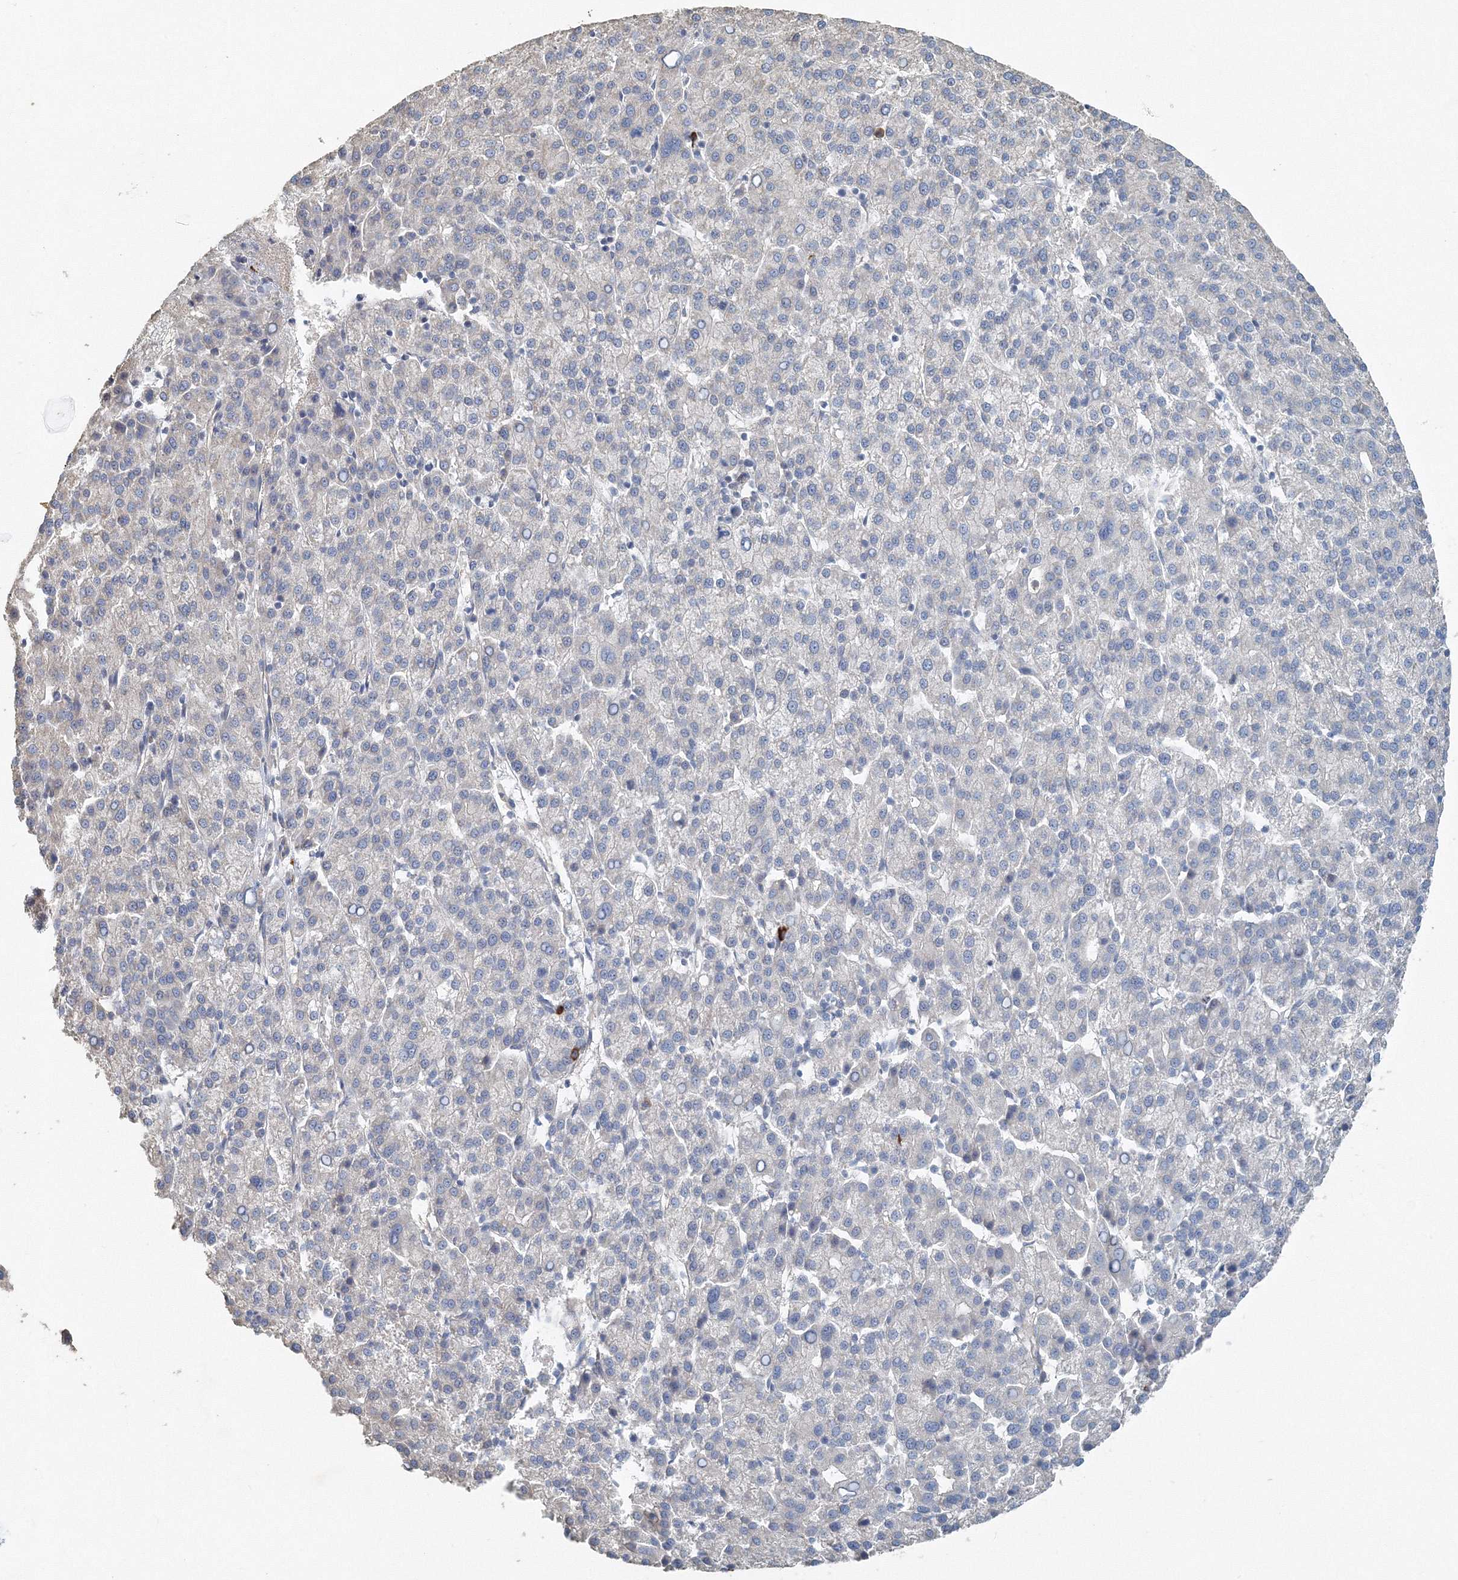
{"staining": {"intensity": "negative", "quantity": "none", "location": "none"}, "tissue": "liver cancer", "cell_type": "Tumor cells", "image_type": "cancer", "snomed": [{"axis": "morphology", "description": "Carcinoma, Hepatocellular, NOS"}, {"axis": "topography", "description": "Liver"}], "caption": "This is a image of IHC staining of liver cancer, which shows no positivity in tumor cells.", "gene": "NALF2", "patient": {"sex": "female", "age": 58}}